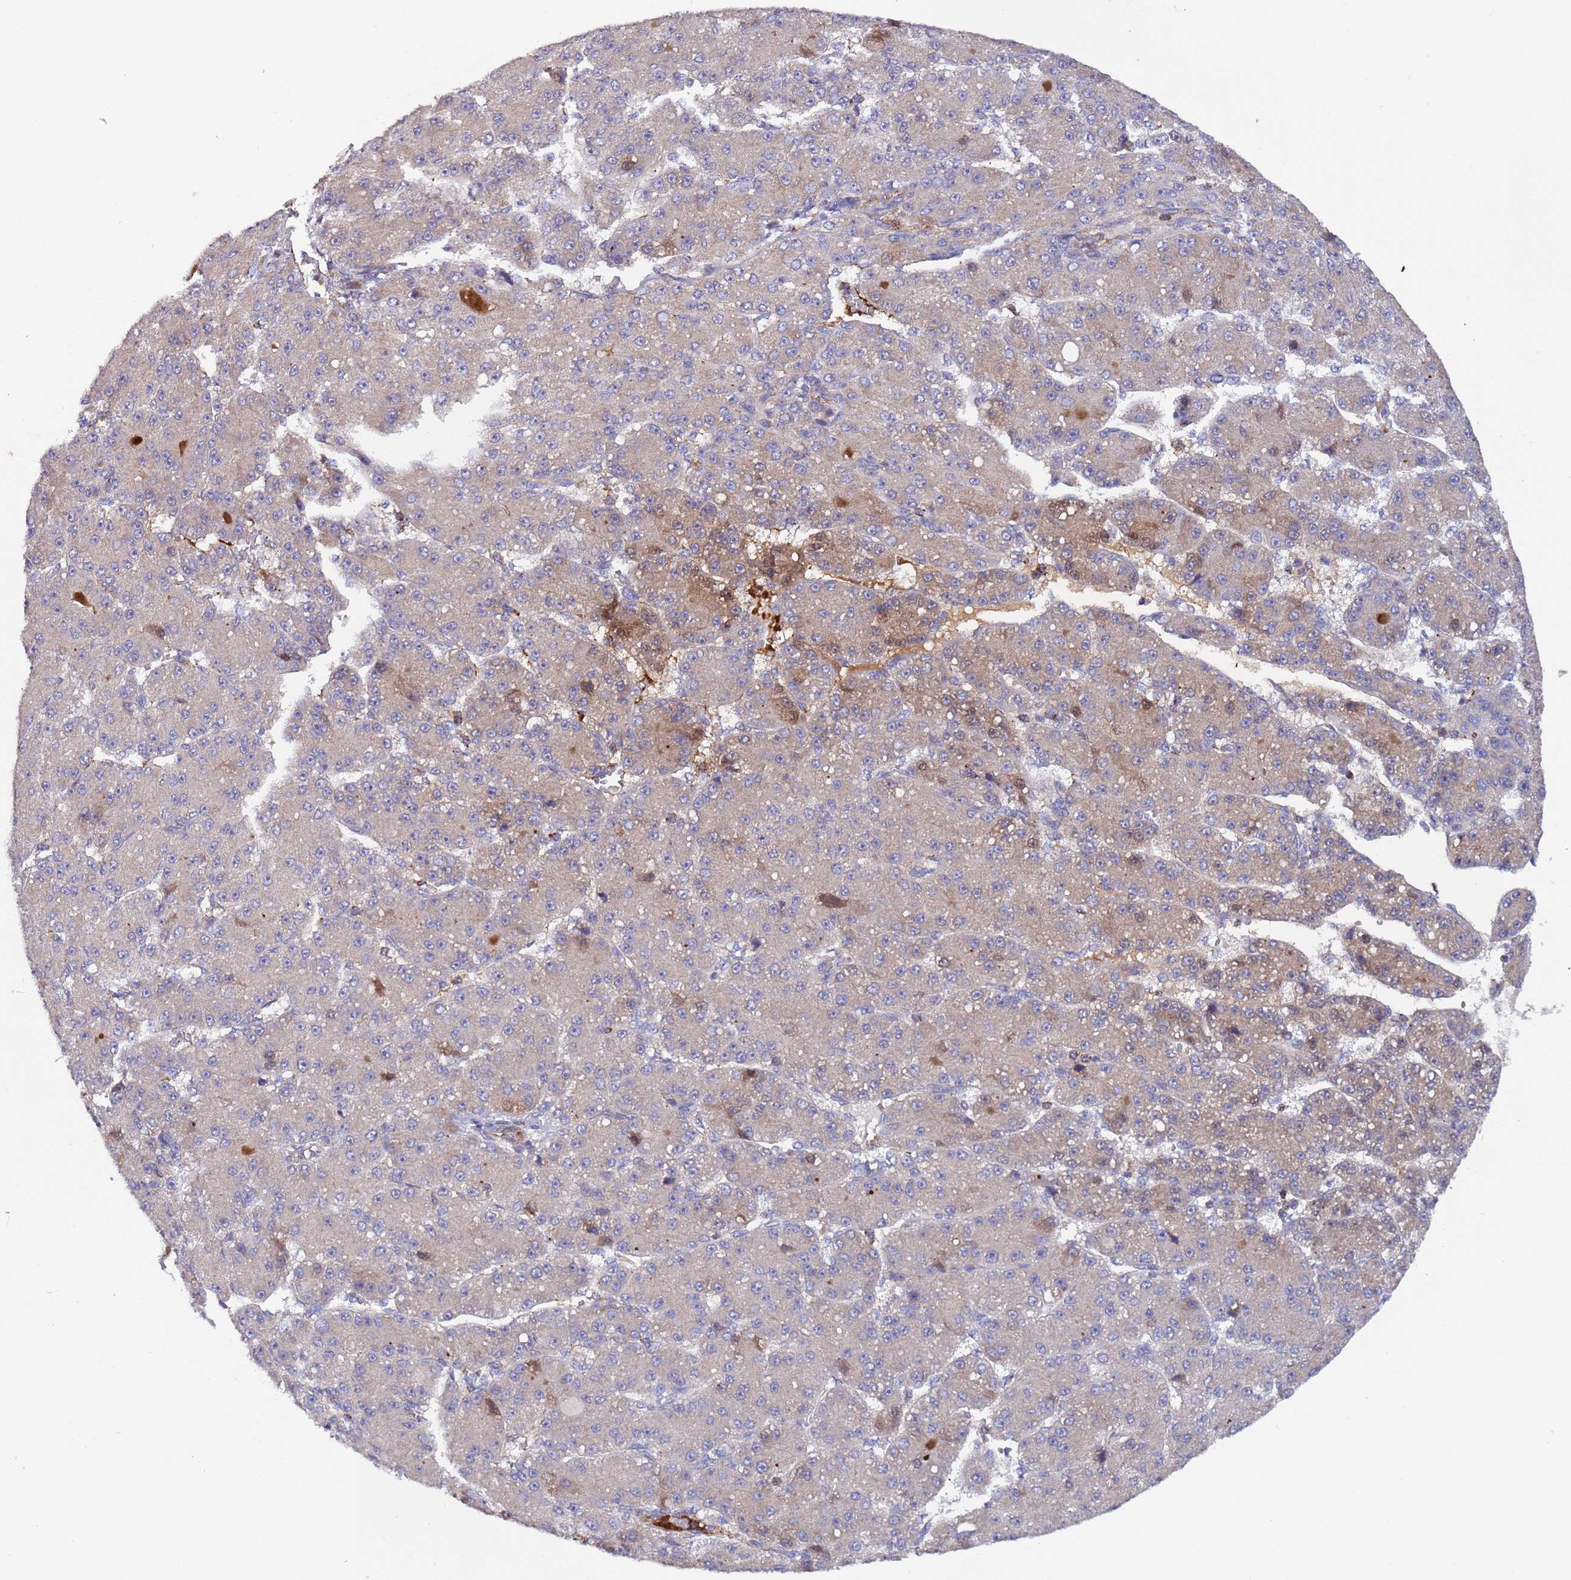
{"staining": {"intensity": "negative", "quantity": "none", "location": "none"}, "tissue": "liver cancer", "cell_type": "Tumor cells", "image_type": "cancer", "snomed": [{"axis": "morphology", "description": "Carcinoma, Hepatocellular, NOS"}, {"axis": "topography", "description": "Liver"}], "caption": "Human liver cancer (hepatocellular carcinoma) stained for a protein using immunohistochemistry demonstrates no staining in tumor cells.", "gene": "PARP16", "patient": {"sex": "male", "age": 67}}